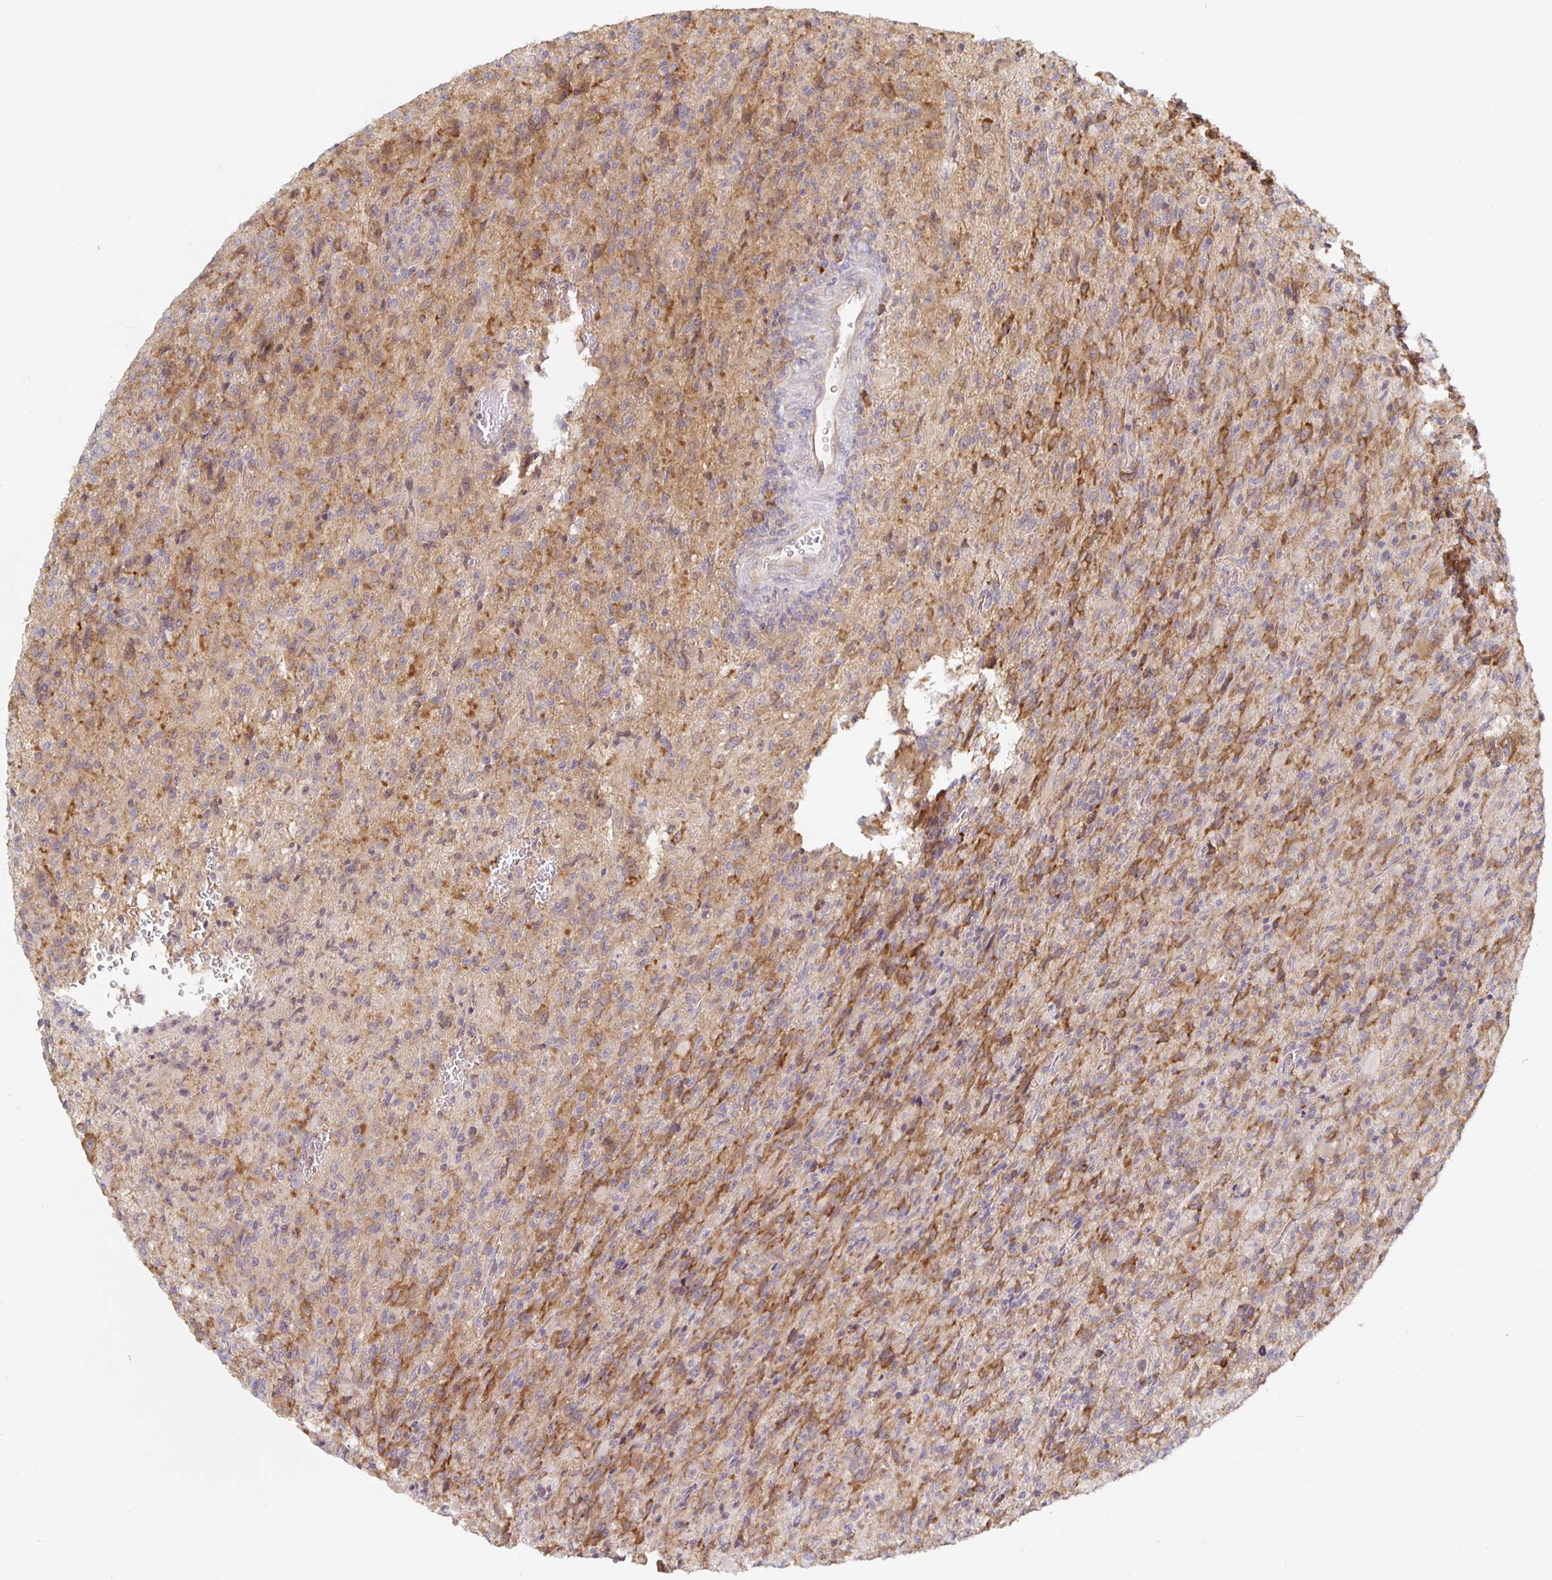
{"staining": {"intensity": "moderate", "quantity": "25%-75%", "location": "cytoplasmic/membranous"}, "tissue": "glioma", "cell_type": "Tumor cells", "image_type": "cancer", "snomed": [{"axis": "morphology", "description": "Glioma, malignant, High grade"}, {"axis": "topography", "description": "Brain"}], "caption": "IHC histopathology image of glioma stained for a protein (brown), which shows medium levels of moderate cytoplasmic/membranous expression in approximately 25%-75% of tumor cells.", "gene": "PDAP1", "patient": {"sex": "male", "age": 68}}